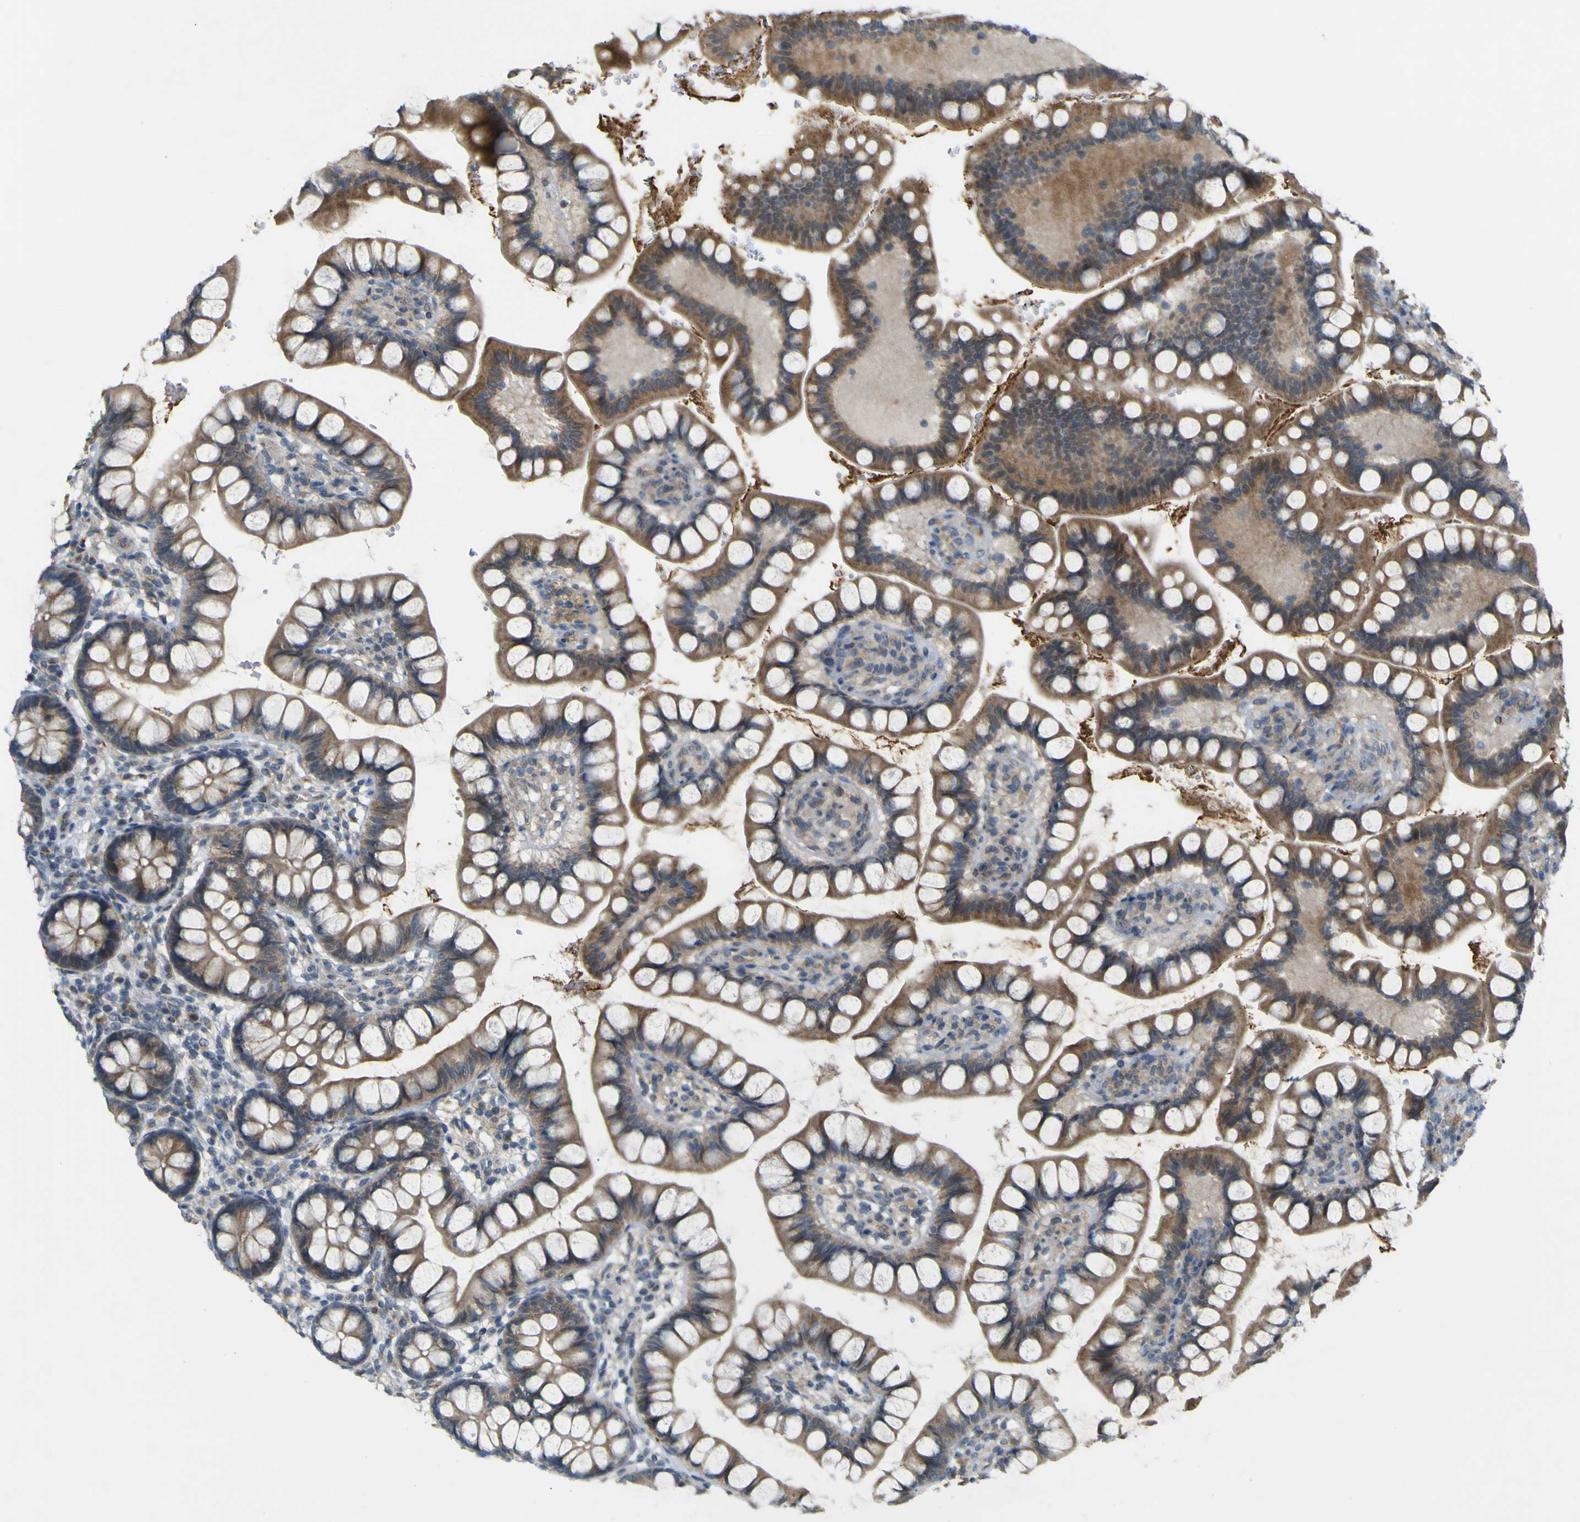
{"staining": {"intensity": "moderate", "quantity": ">75%", "location": "cytoplasmic/membranous"}, "tissue": "small intestine", "cell_type": "Glandular cells", "image_type": "normal", "snomed": [{"axis": "morphology", "description": "Normal tissue, NOS"}, {"axis": "topography", "description": "Small intestine"}], "caption": "Benign small intestine was stained to show a protein in brown. There is medium levels of moderate cytoplasmic/membranous staining in about >75% of glandular cells. (brown staining indicates protein expression, while blue staining denotes nuclei).", "gene": "IGF2R", "patient": {"sex": "female", "age": 58}}